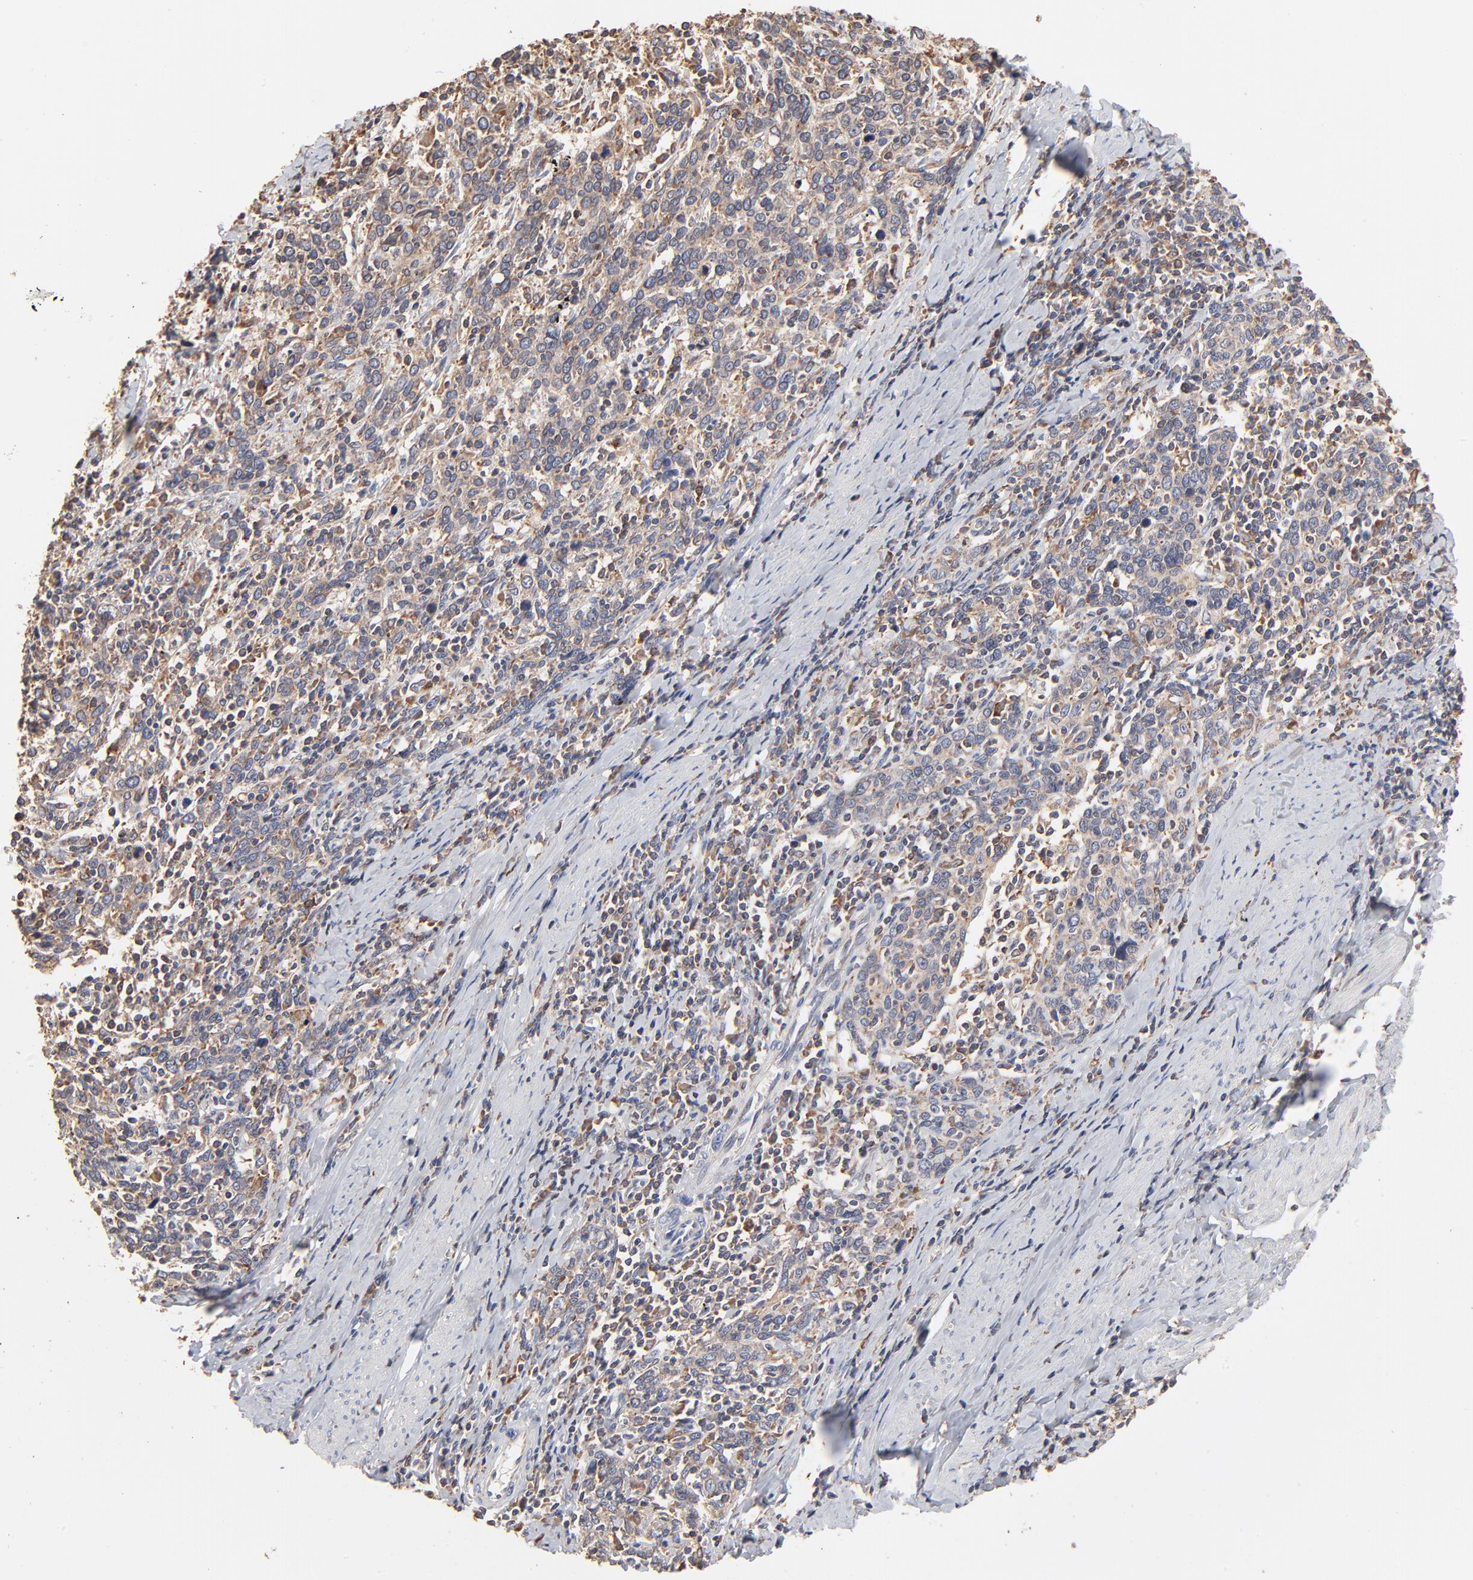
{"staining": {"intensity": "weak", "quantity": "25%-75%", "location": "cytoplasmic/membranous"}, "tissue": "cervical cancer", "cell_type": "Tumor cells", "image_type": "cancer", "snomed": [{"axis": "morphology", "description": "Squamous cell carcinoma, NOS"}, {"axis": "topography", "description": "Cervix"}], "caption": "Cervical squamous cell carcinoma stained for a protein shows weak cytoplasmic/membranous positivity in tumor cells.", "gene": "RNF213", "patient": {"sex": "female", "age": 41}}